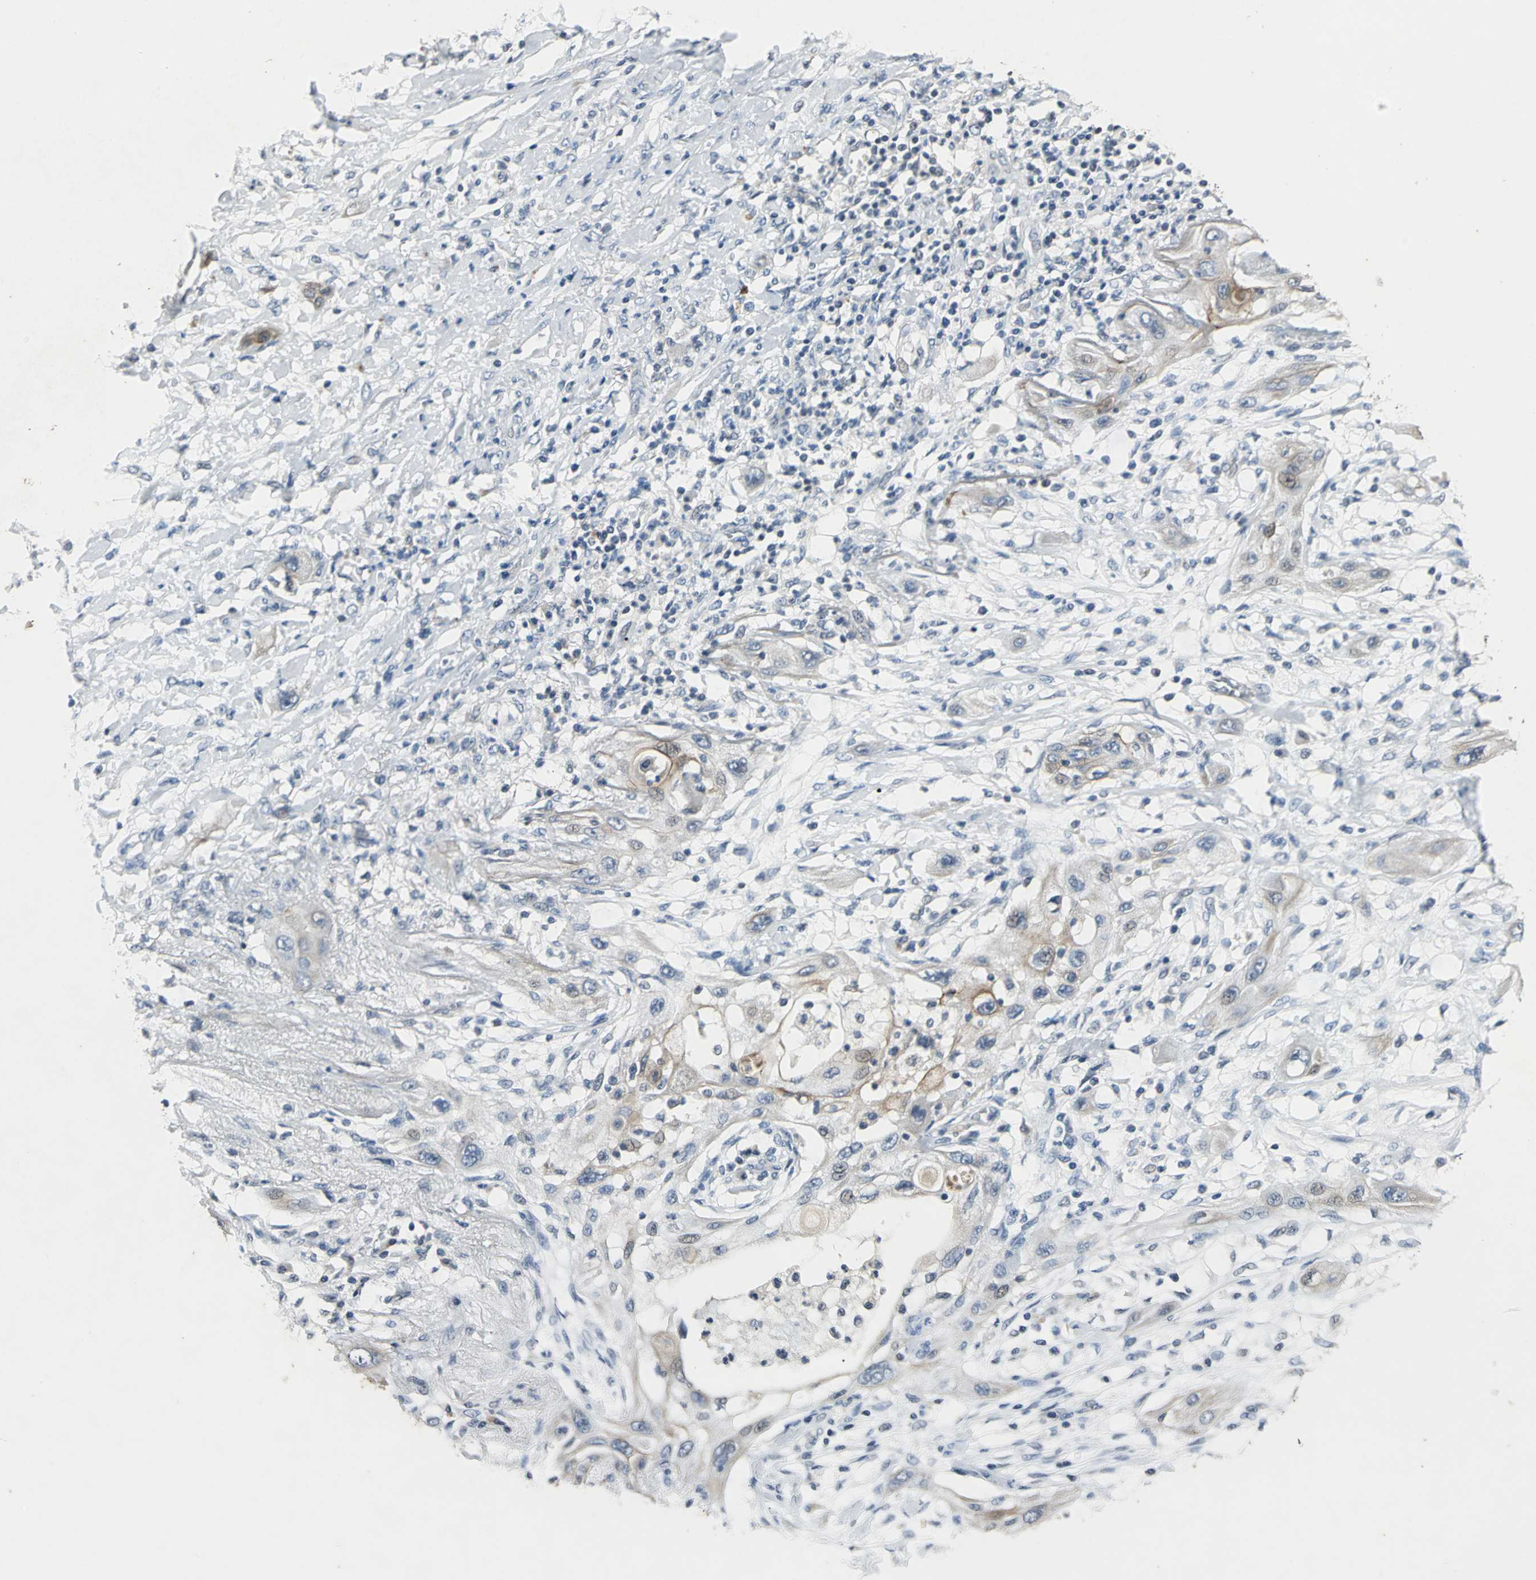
{"staining": {"intensity": "moderate", "quantity": "<25%", "location": "cytoplasmic/membranous"}, "tissue": "lung cancer", "cell_type": "Tumor cells", "image_type": "cancer", "snomed": [{"axis": "morphology", "description": "Squamous cell carcinoma, NOS"}, {"axis": "topography", "description": "Lung"}], "caption": "Squamous cell carcinoma (lung) stained with a protein marker displays moderate staining in tumor cells.", "gene": "JADE3", "patient": {"sex": "female", "age": 47}}